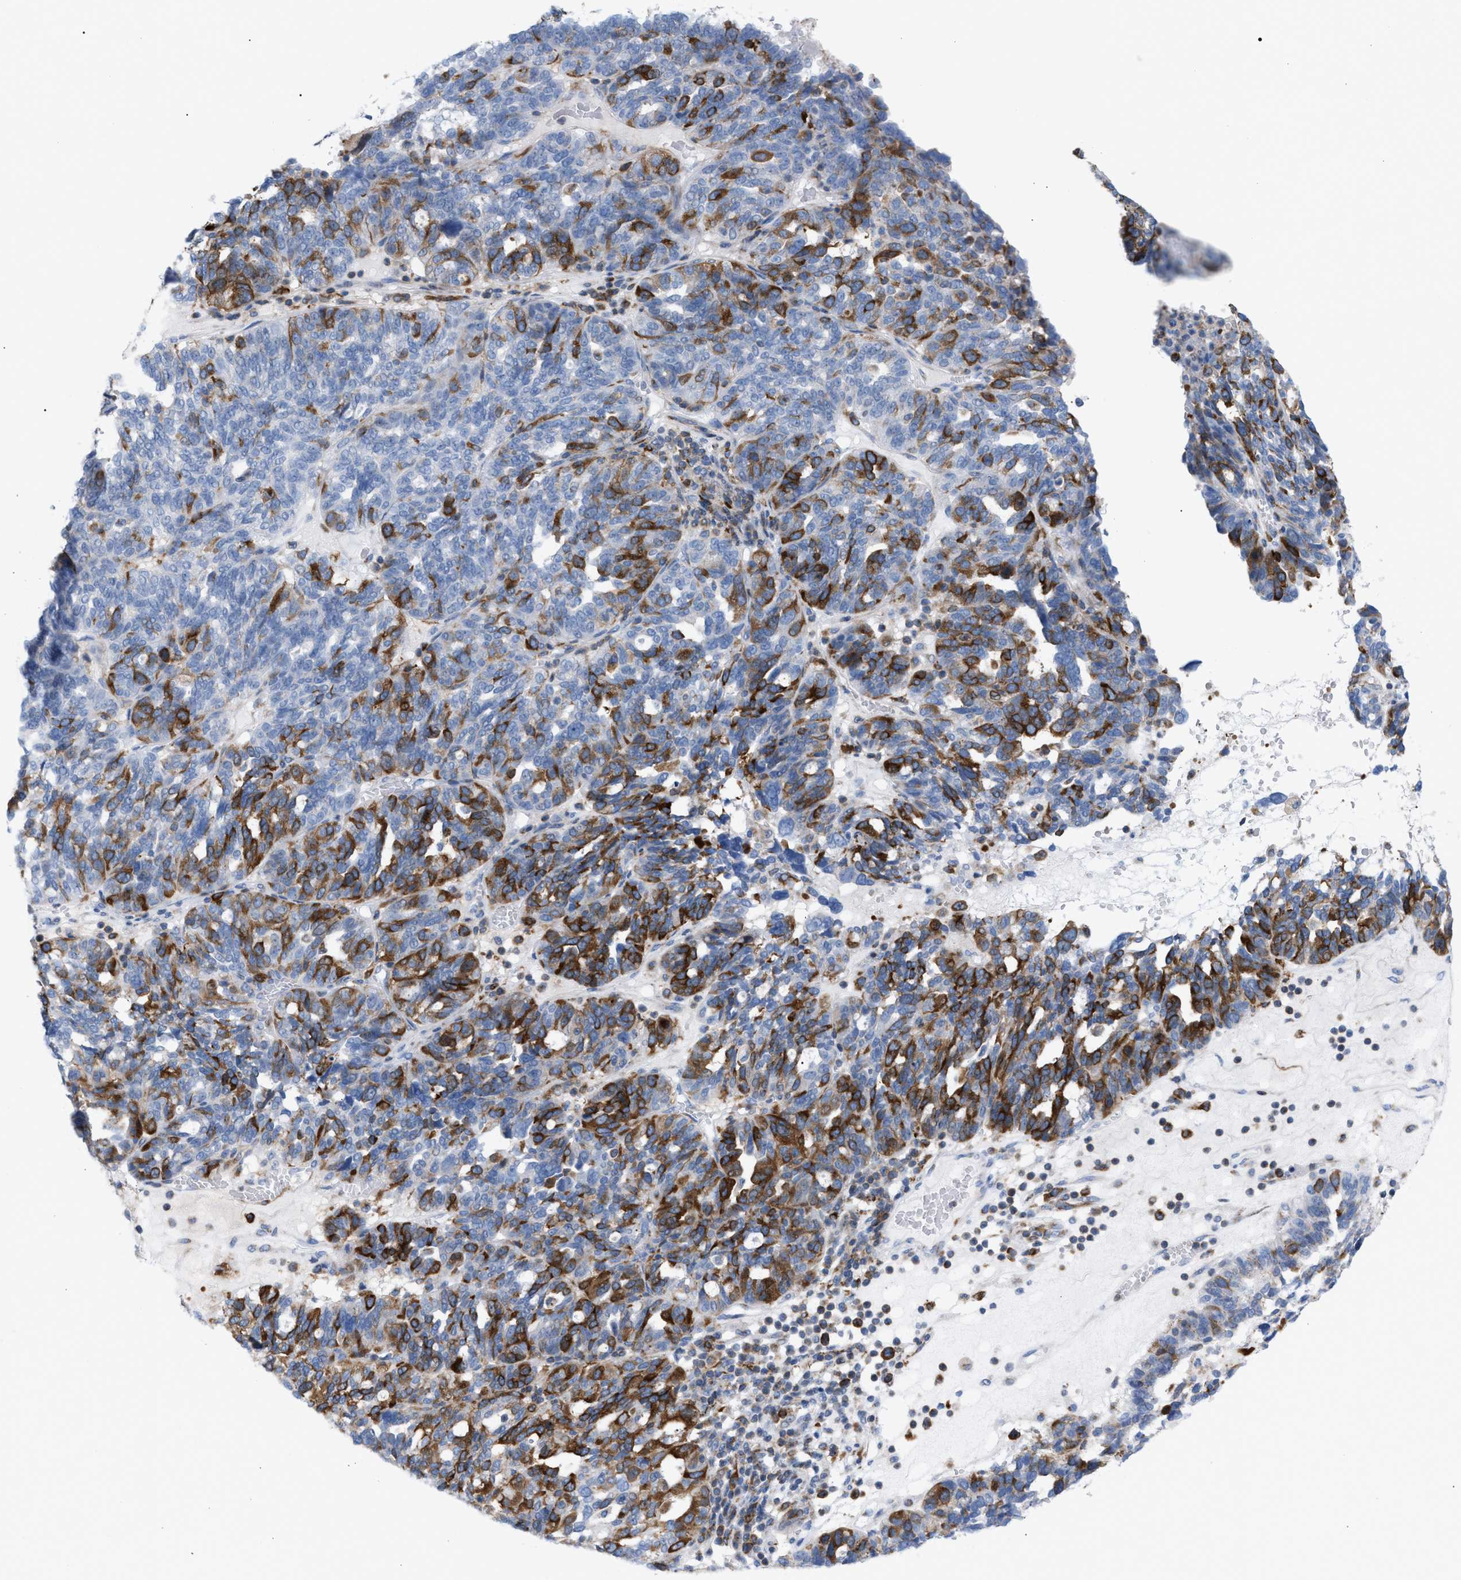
{"staining": {"intensity": "strong", "quantity": "25%-75%", "location": "cytoplasmic/membranous"}, "tissue": "ovarian cancer", "cell_type": "Tumor cells", "image_type": "cancer", "snomed": [{"axis": "morphology", "description": "Cystadenocarcinoma, serous, NOS"}, {"axis": "topography", "description": "Ovary"}], "caption": "An immunohistochemistry (IHC) image of neoplastic tissue is shown. Protein staining in brown highlights strong cytoplasmic/membranous positivity in ovarian serous cystadenocarcinoma within tumor cells. The protein of interest is shown in brown color, while the nuclei are stained blue.", "gene": "TACC3", "patient": {"sex": "female", "age": 59}}